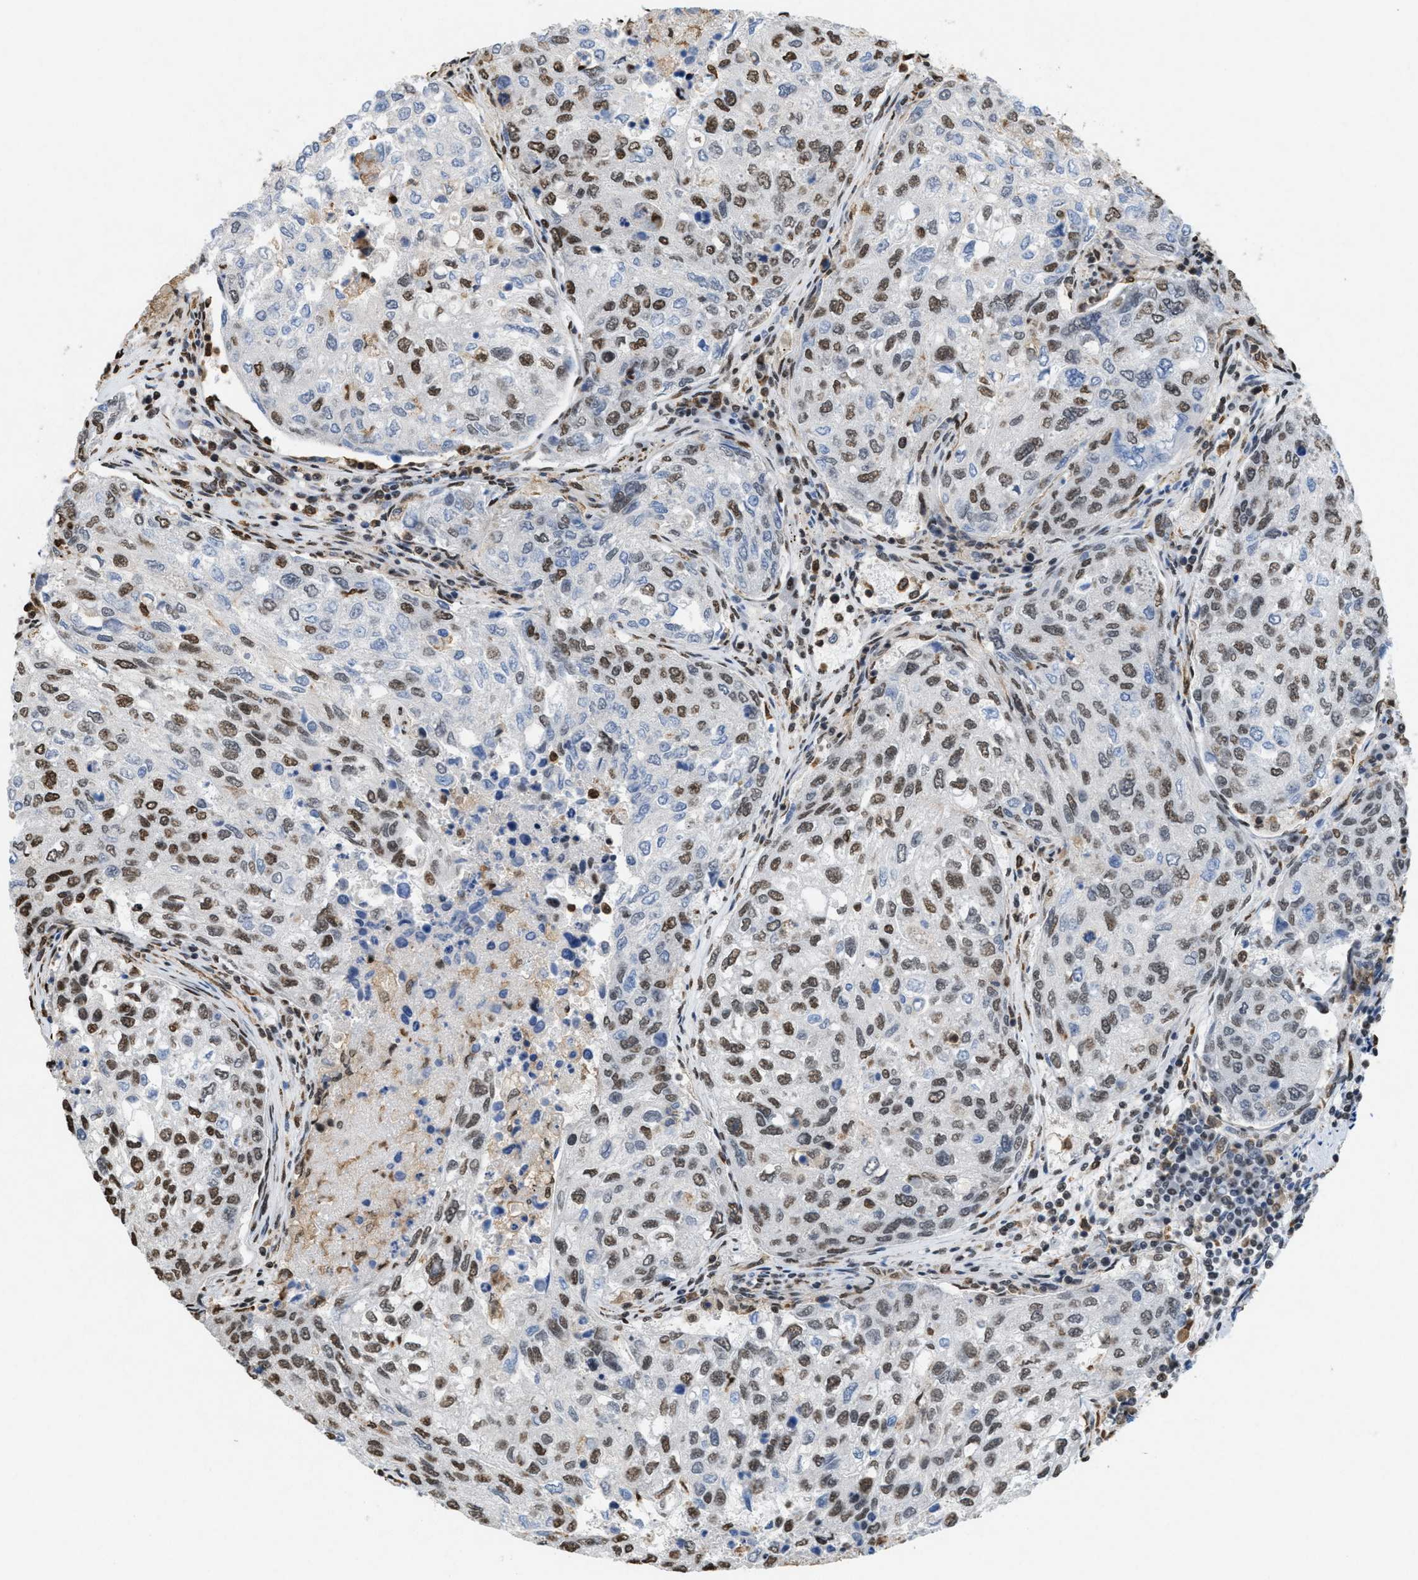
{"staining": {"intensity": "moderate", "quantity": "25%-75%", "location": "nuclear"}, "tissue": "urothelial cancer", "cell_type": "Tumor cells", "image_type": "cancer", "snomed": [{"axis": "morphology", "description": "Urothelial carcinoma, High grade"}, {"axis": "topography", "description": "Lymph node"}, {"axis": "topography", "description": "Urinary bladder"}], "caption": "A brown stain shows moderate nuclear positivity of a protein in urothelial carcinoma (high-grade) tumor cells.", "gene": "NUP88", "patient": {"sex": "male", "age": 51}}